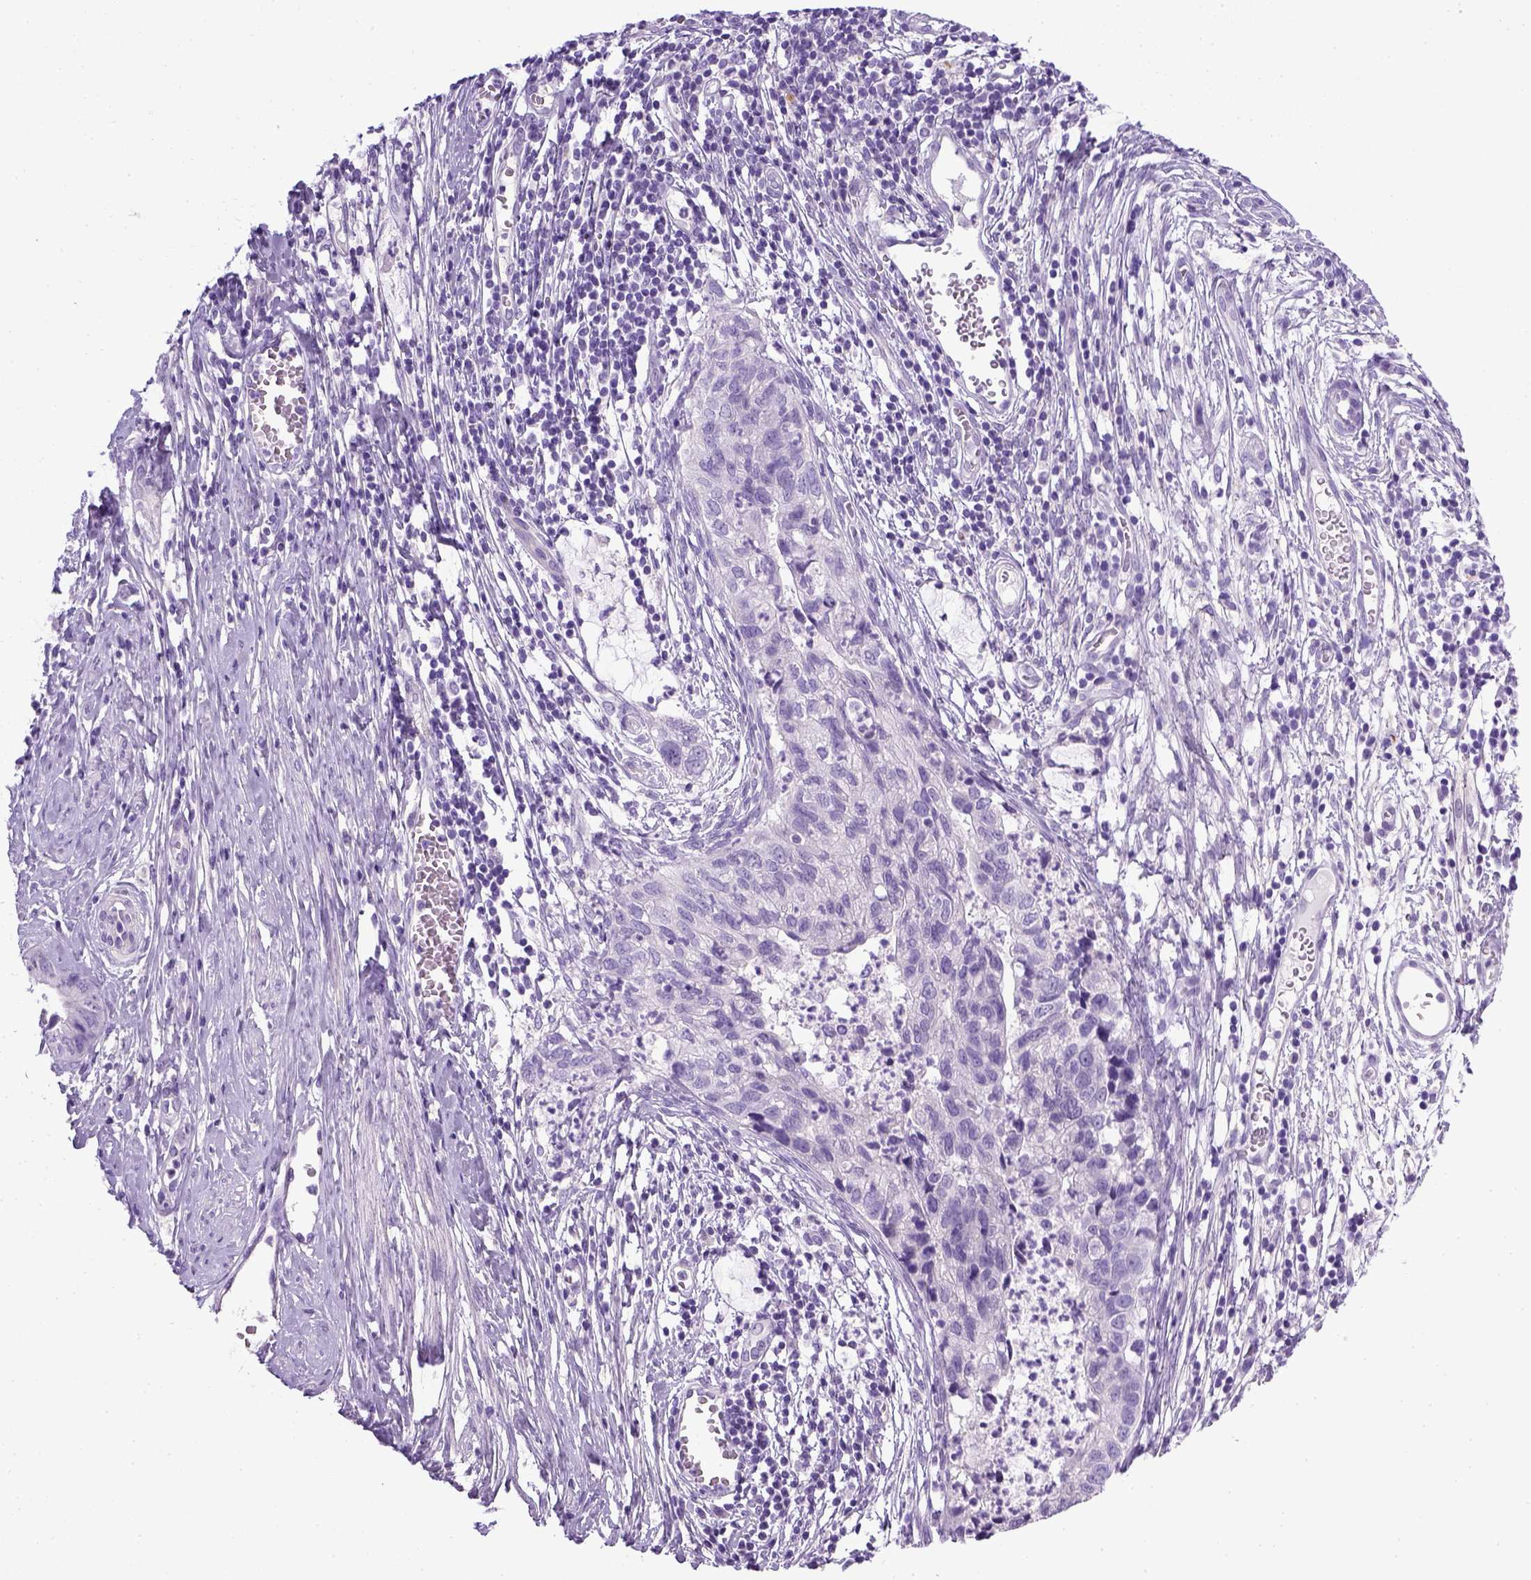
{"staining": {"intensity": "negative", "quantity": "none", "location": "none"}, "tissue": "cervical cancer", "cell_type": "Tumor cells", "image_type": "cancer", "snomed": [{"axis": "morphology", "description": "Adenocarcinoma, NOS"}, {"axis": "topography", "description": "Cervix"}], "caption": "This is an IHC micrograph of human cervical cancer (adenocarcinoma). There is no expression in tumor cells.", "gene": "KRT71", "patient": {"sex": "female", "age": 44}}